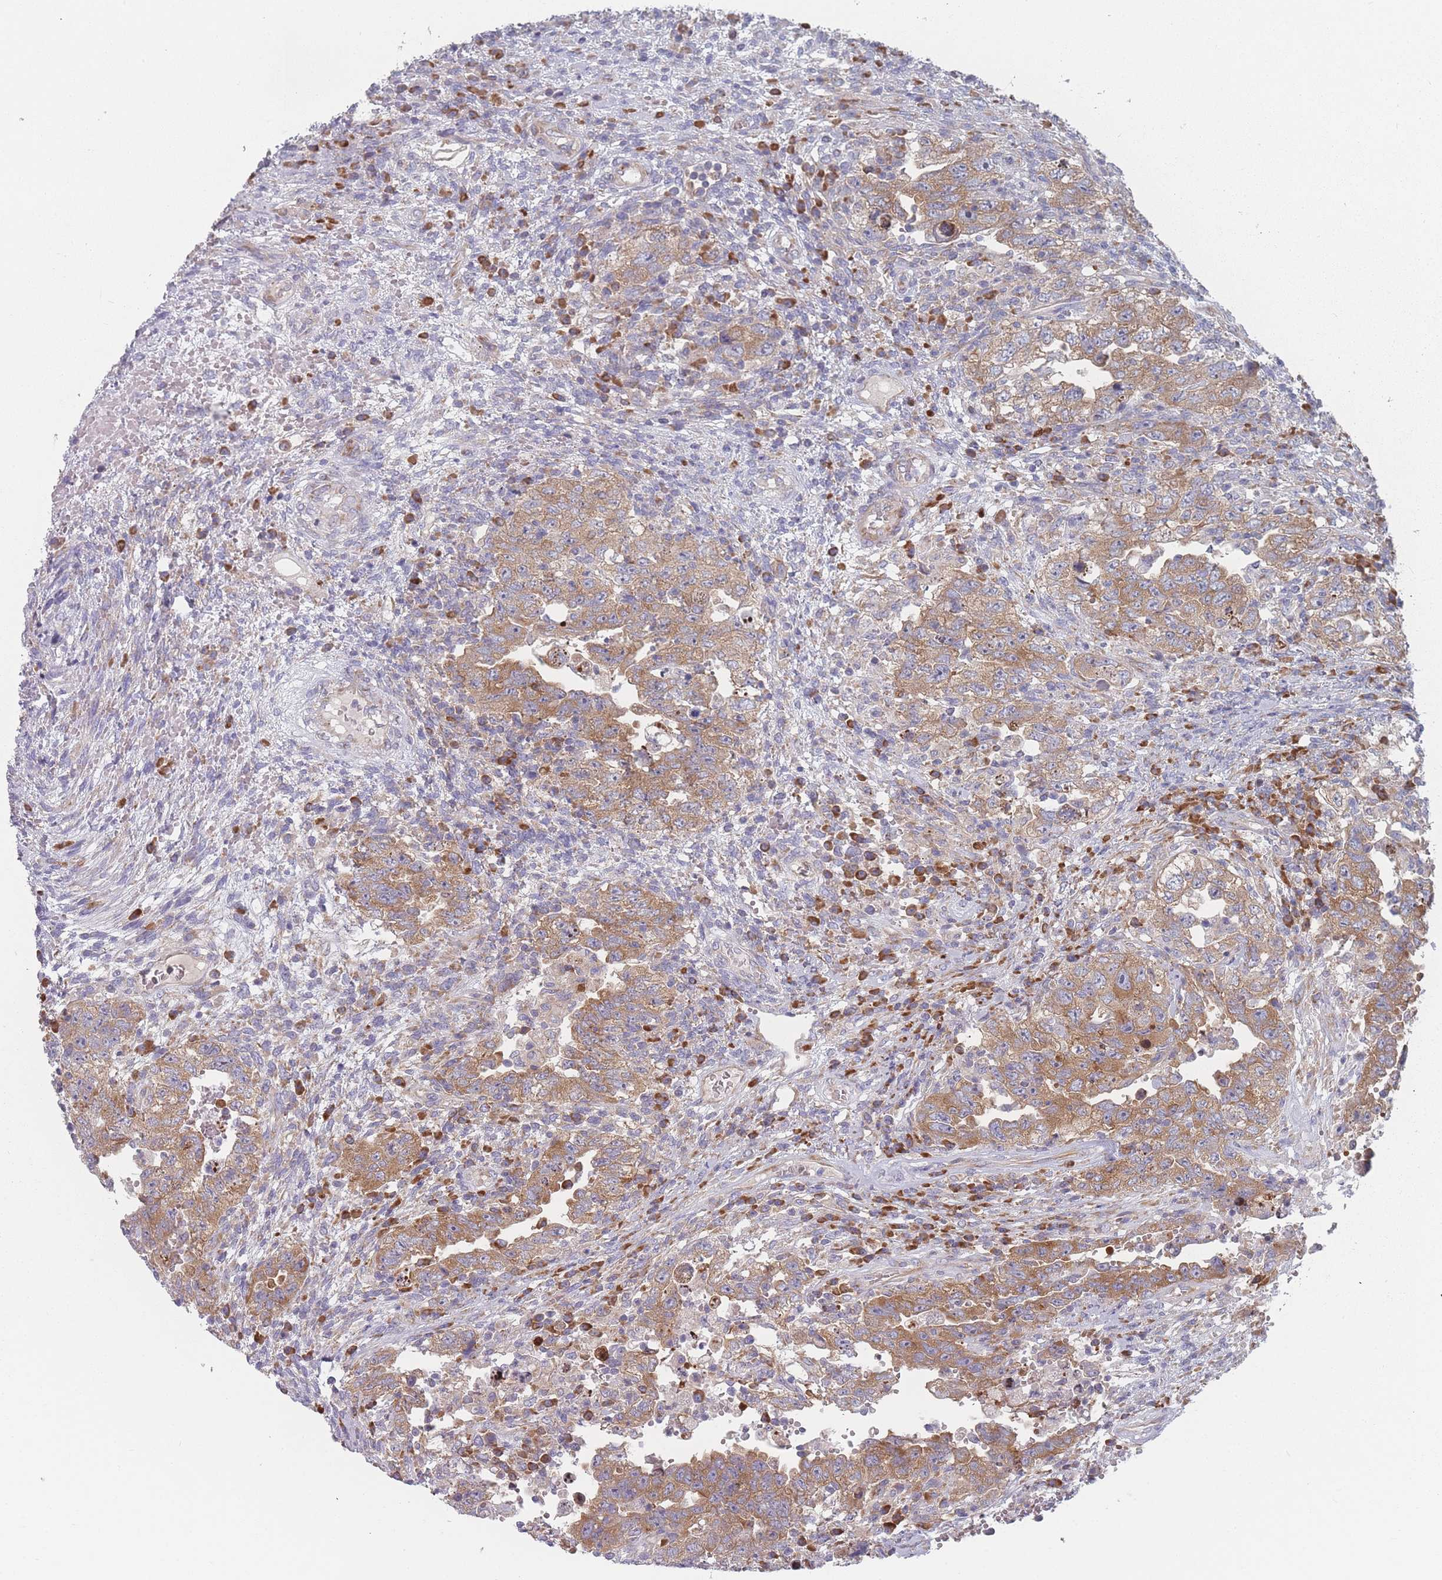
{"staining": {"intensity": "moderate", "quantity": ">75%", "location": "cytoplasmic/membranous"}, "tissue": "testis cancer", "cell_type": "Tumor cells", "image_type": "cancer", "snomed": [{"axis": "morphology", "description": "Carcinoma, Embryonal, NOS"}, {"axis": "topography", "description": "Testis"}], "caption": "Immunohistochemical staining of human testis cancer displays moderate cytoplasmic/membranous protein expression in approximately >75% of tumor cells.", "gene": "CACNG5", "patient": {"sex": "male", "age": 26}}